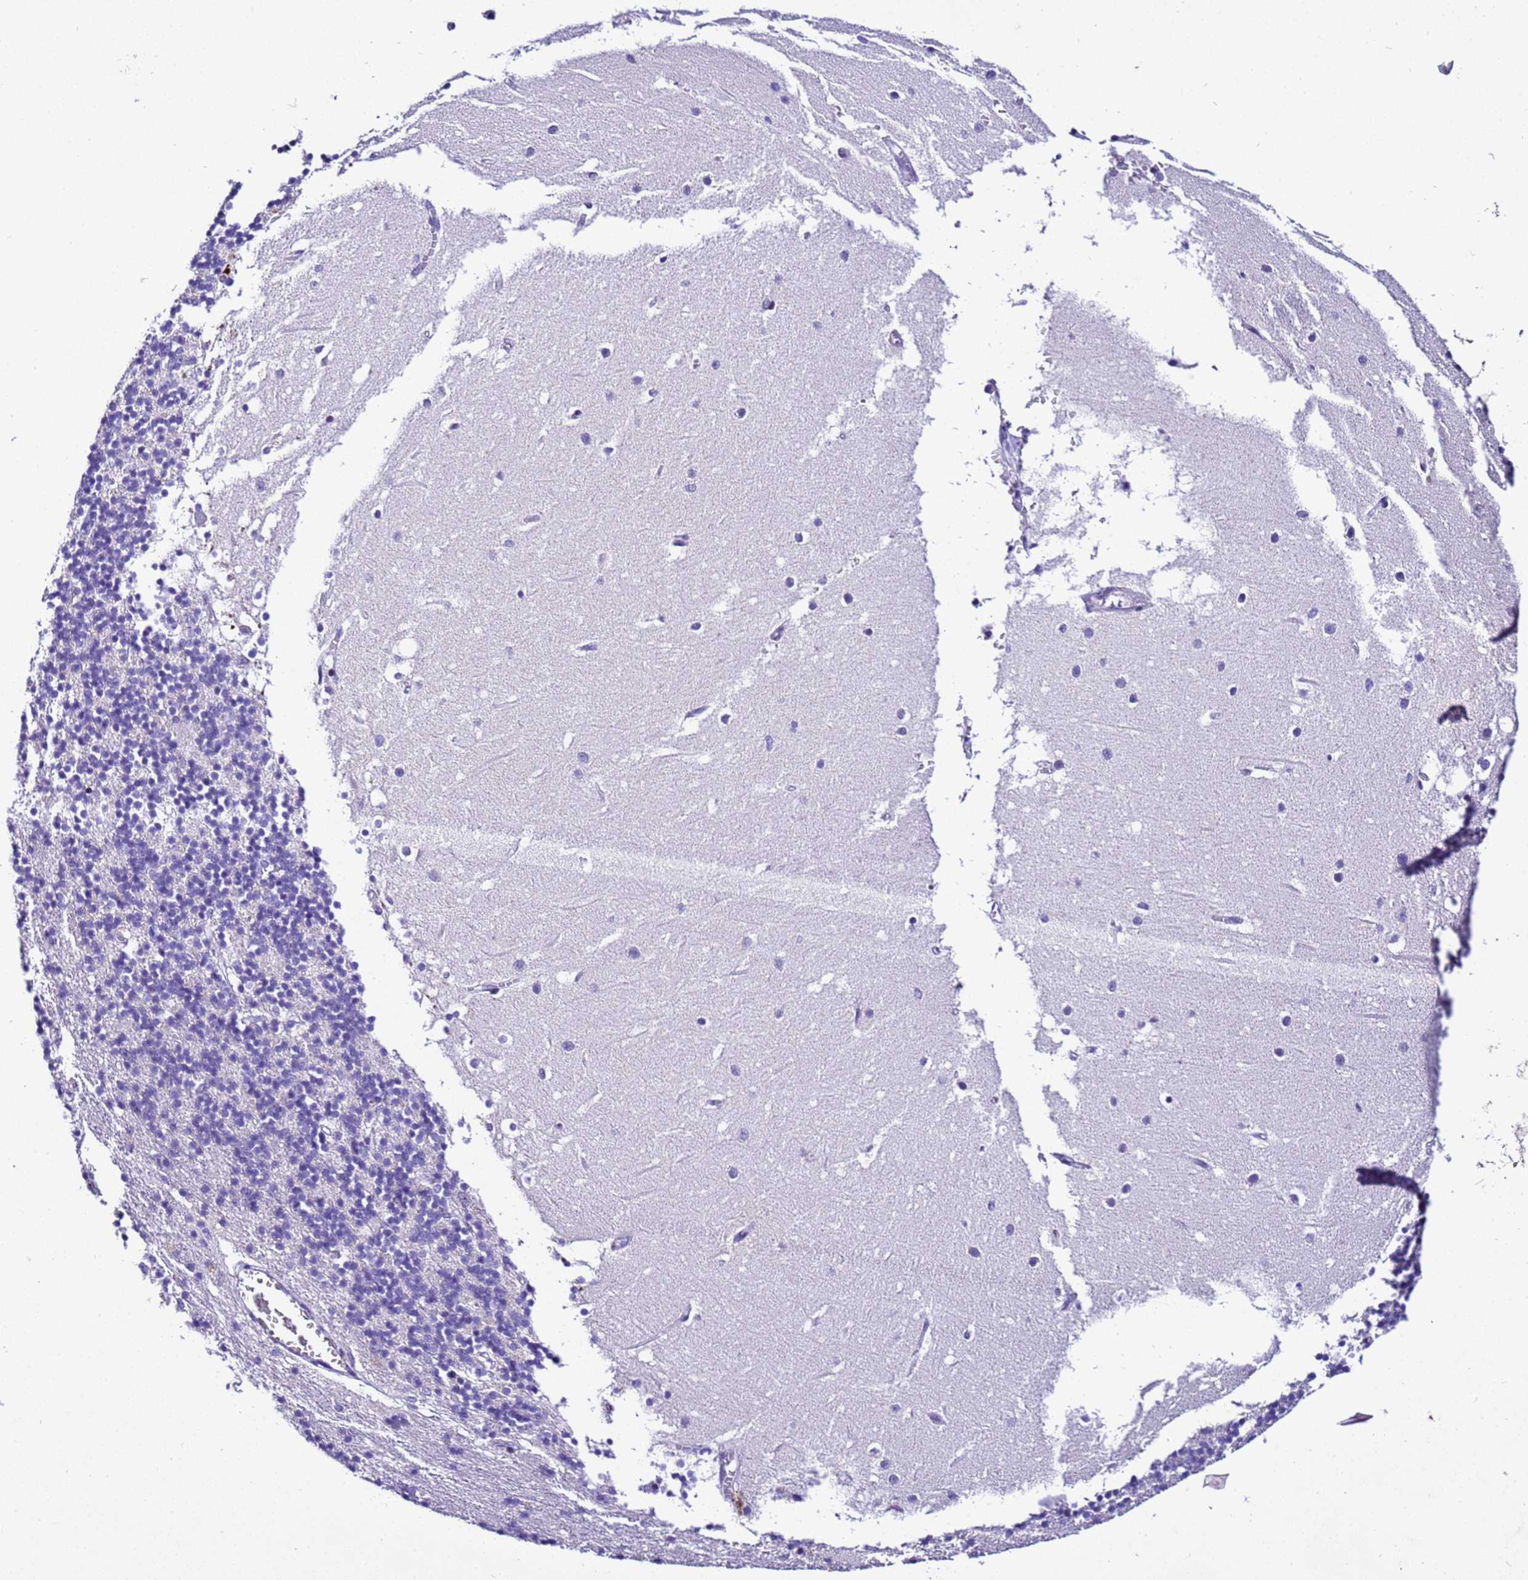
{"staining": {"intensity": "negative", "quantity": "none", "location": "none"}, "tissue": "cerebellum", "cell_type": "Cells in granular layer", "image_type": "normal", "snomed": [{"axis": "morphology", "description": "Normal tissue, NOS"}, {"axis": "topography", "description": "Cerebellum"}], "caption": "A photomicrograph of cerebellum stained for a protein shows no brown staining in cells in granular layer.", "gene": "ZNF417", "patient": {"sex": "male", "age": 54}}